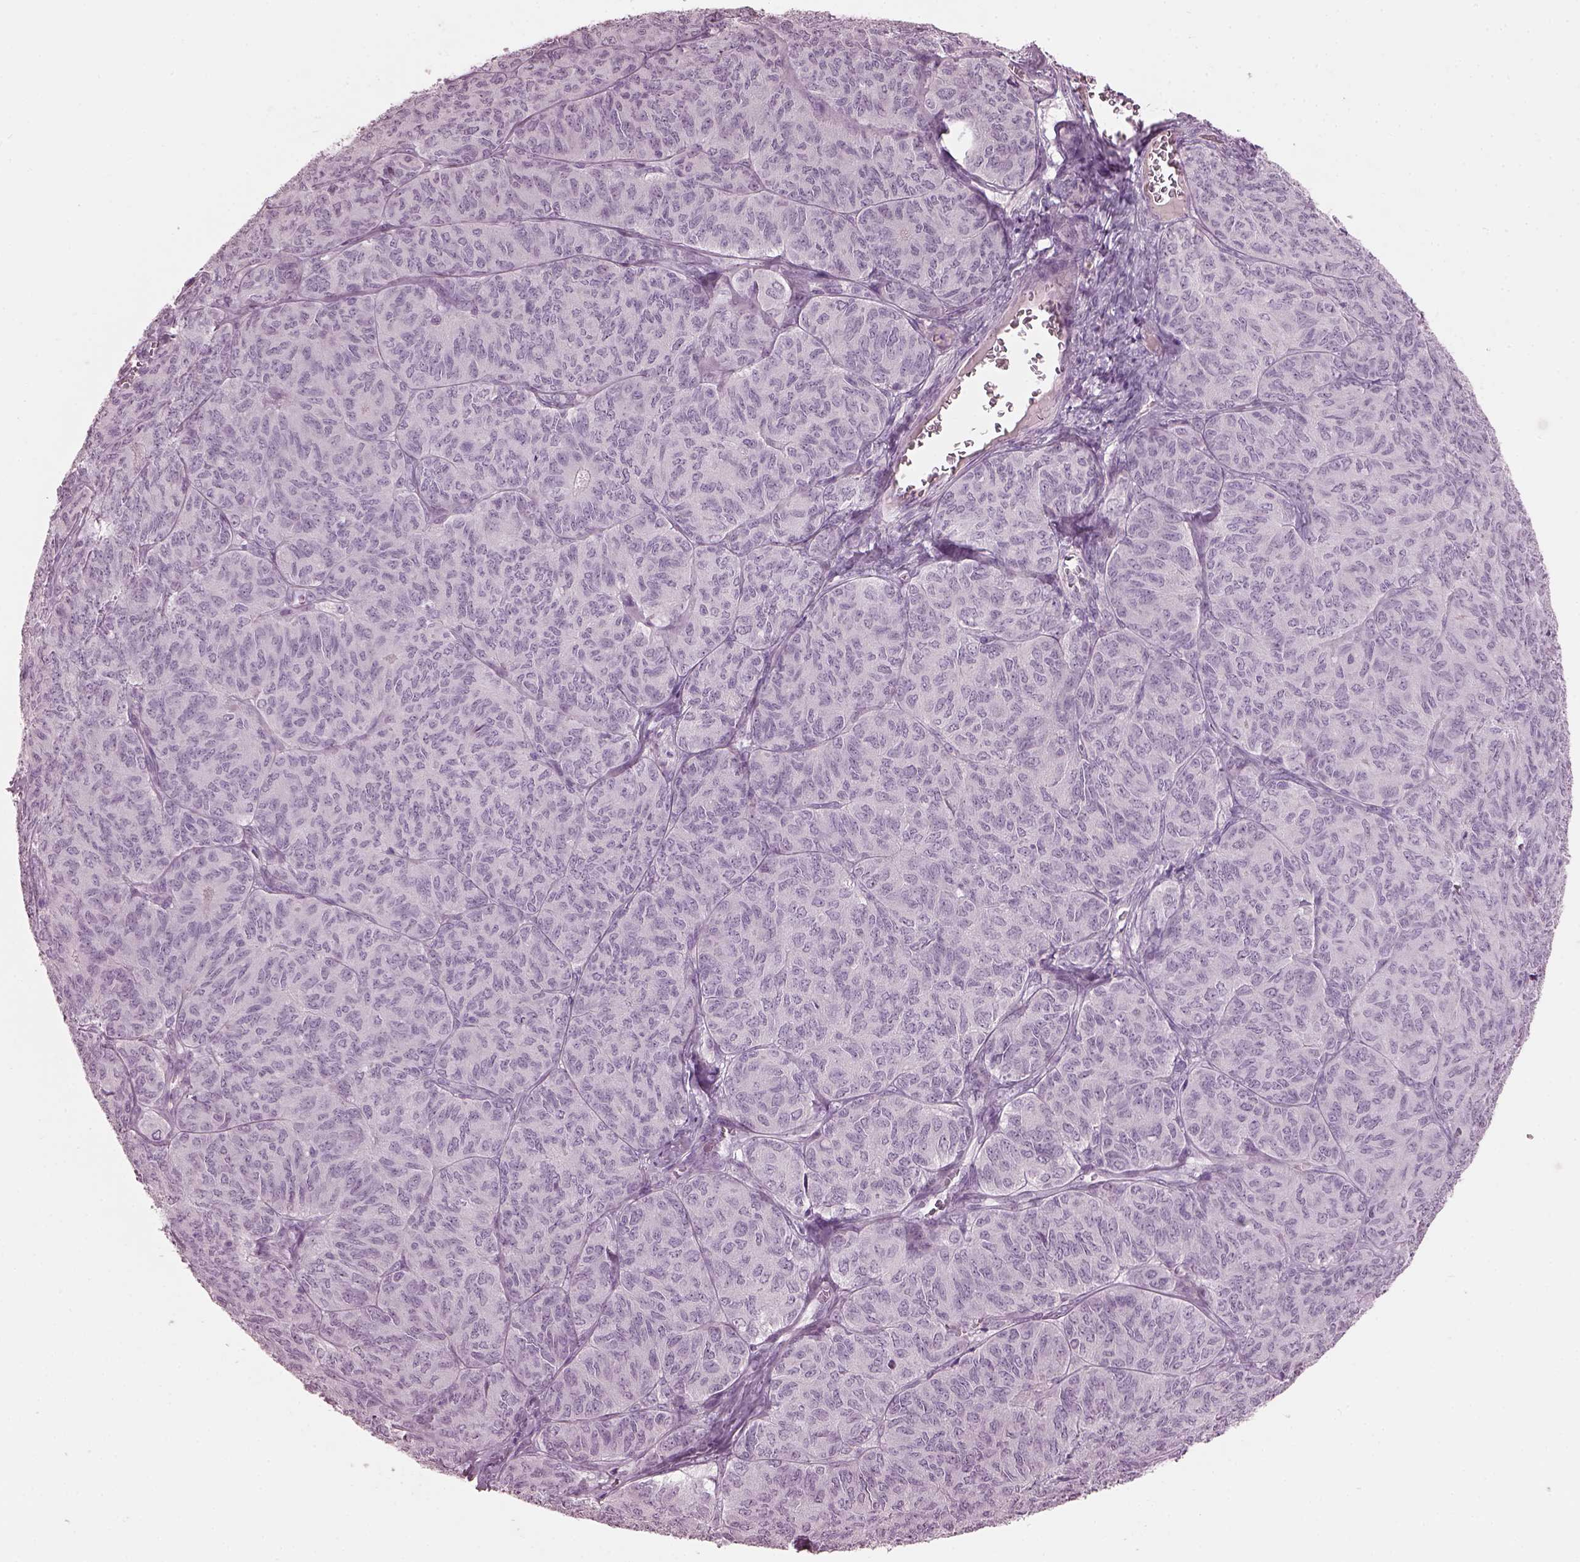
{"staining": {"intensity": "negative", "quantity": "none", "location": "none"}, "tissue": "ovarian cancer", "cell_type": "Tumor cells", "image_type": "cancer", "snomed": [{"axis": "morphology", "description": "Carcinoma, endometroid"}, {"axis": "topography", "description": "Ovary"}], "caption": "The image shows no staining of tumor cells in ovarian endometroid carcinoma.", "gene": "HYDIN", "patient": {"sex": "female", "age": 80}}